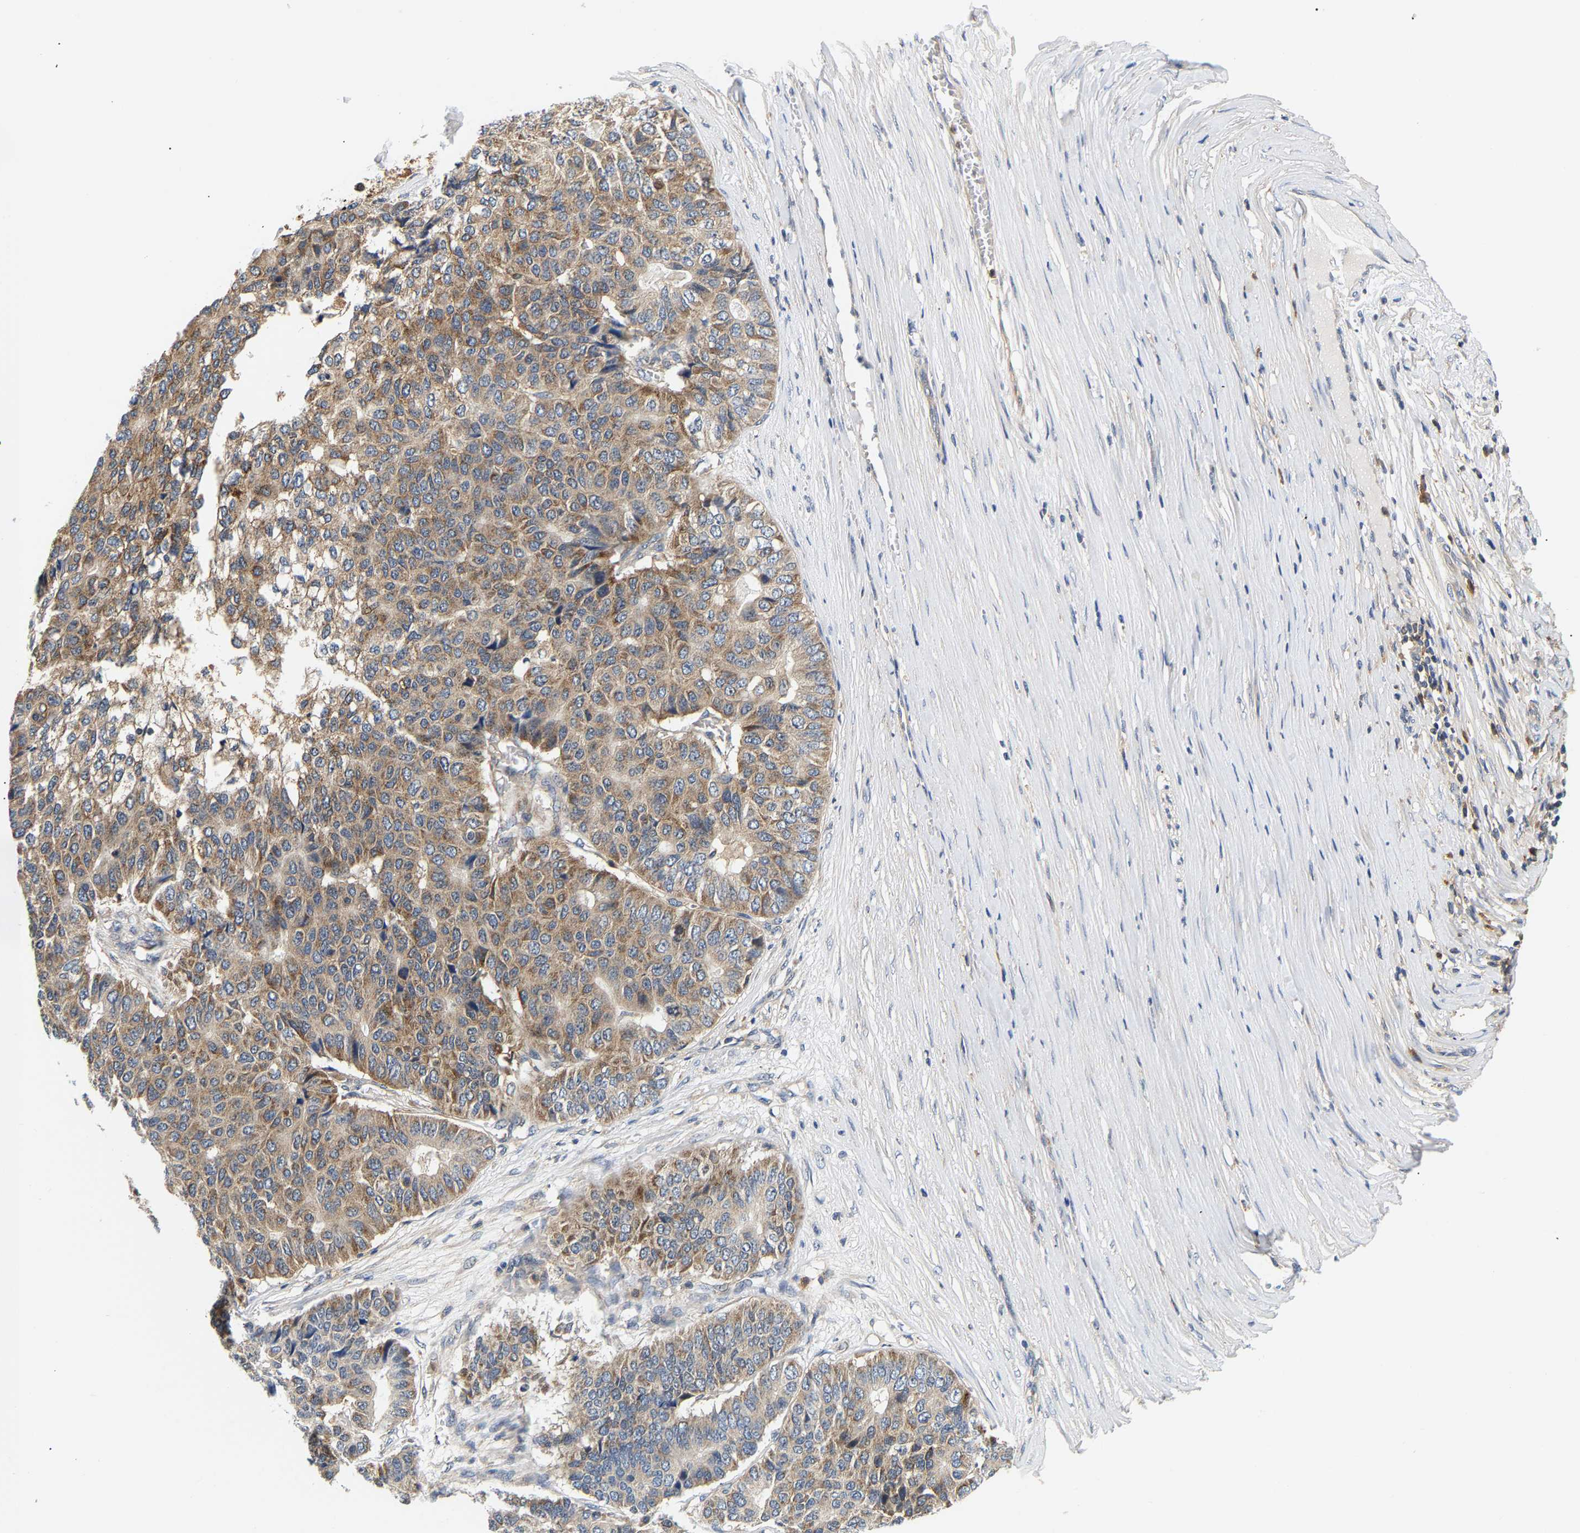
{"staining": {"intensity": "weak", "quantity": "25%-75%", "location": "cytoplasmic/membranous"}, "tissue": "pancreatic cancer", "cell_type": "Tumor cells", "image_type": "cancer", "snomed": [{"axis": "morphology", "description": "Adenocarcinoma, NOS"}, {"axis": "topography", "description": "Pancreas"}], "caption": "Tumor cells reveal low levels of weak cytoplasmic/membranous staining in approximately 25%-75% of cells in adenocarcinoma (pancreatic).", "gene": "PPID", "patient": {"sex": "male", "age": 50}}